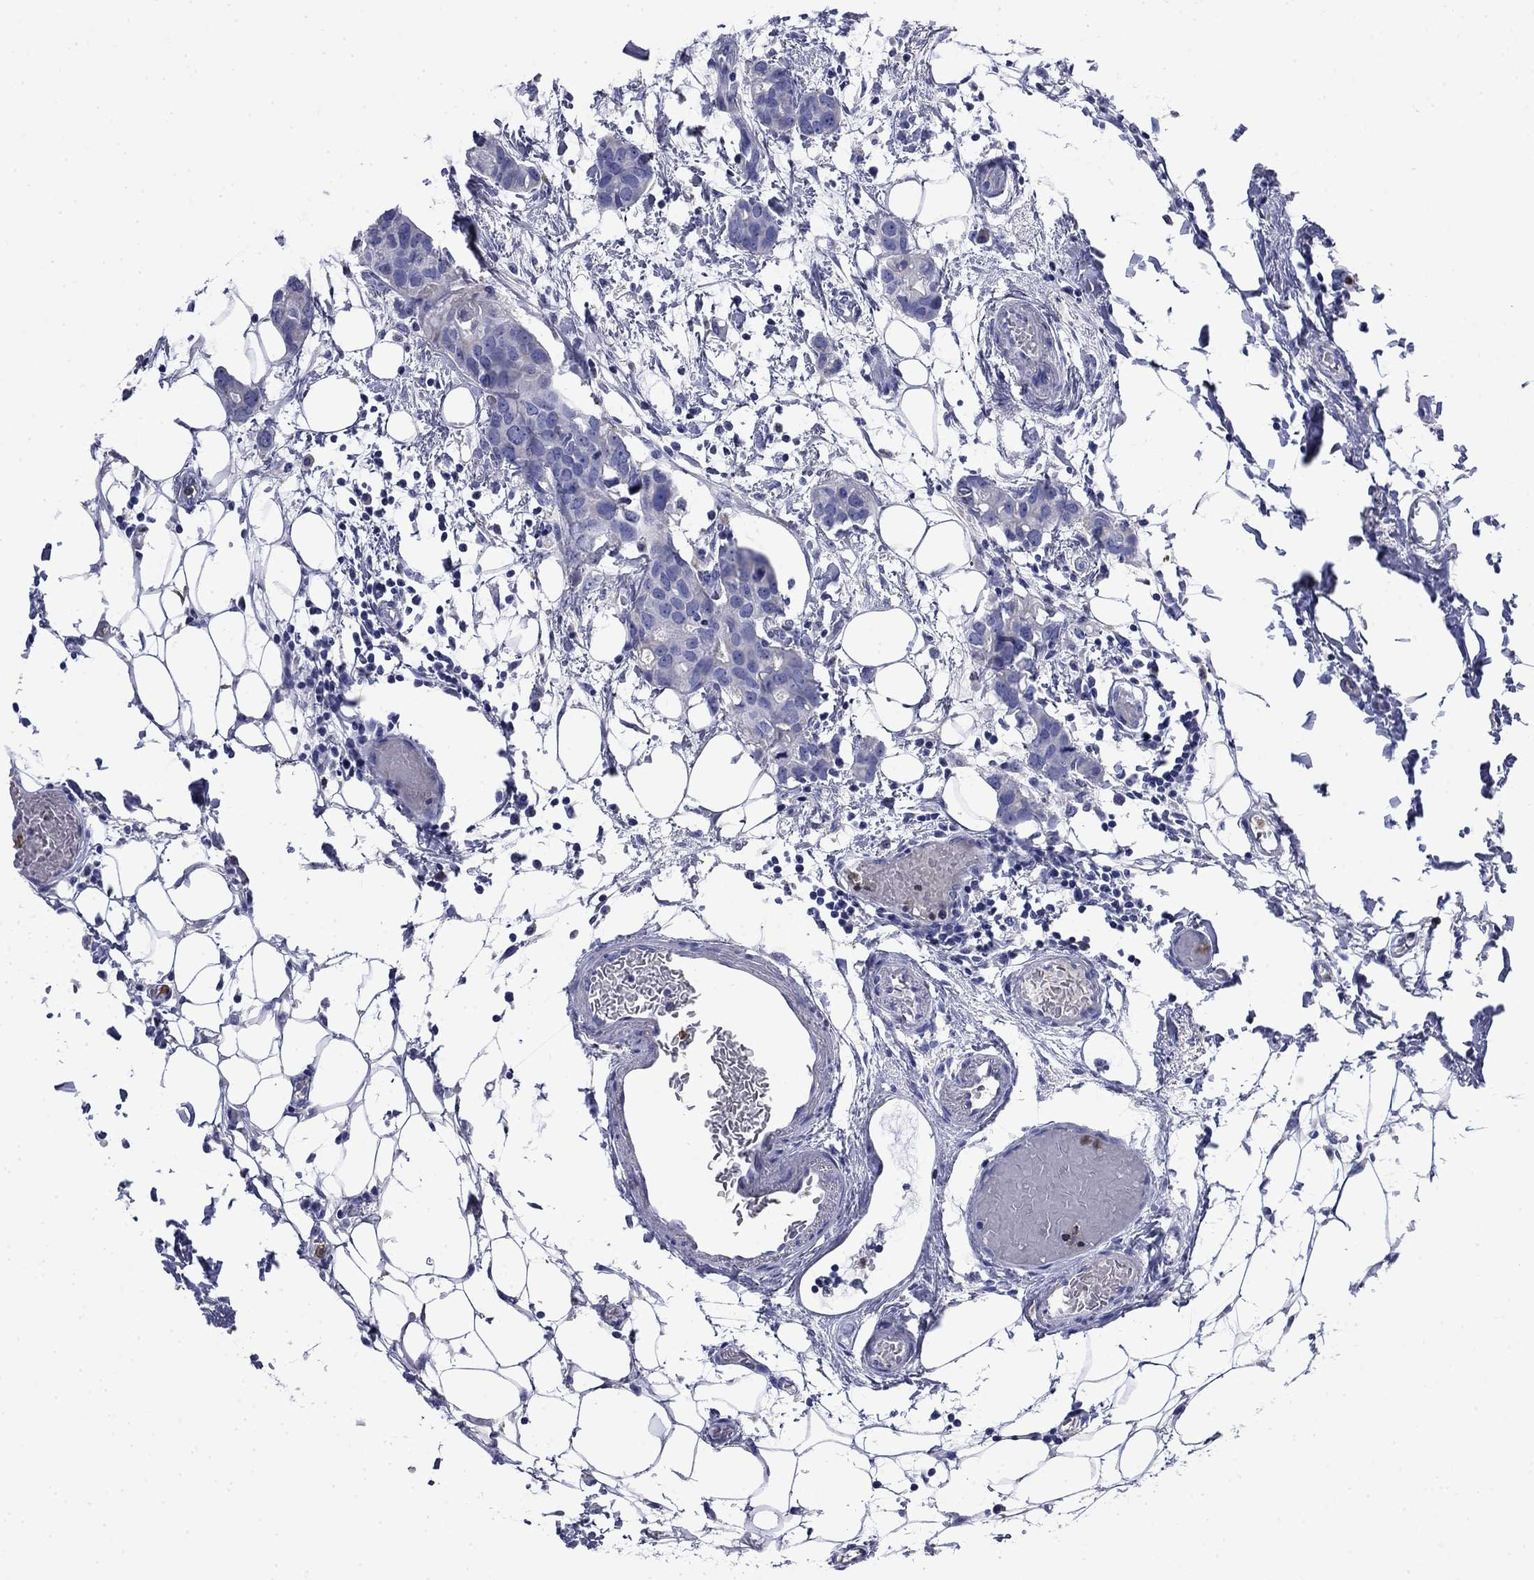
{"staining": {"intensity": "negative", "quantity": "none", "location": "none"}, "tissue": "breast cancer", "cell_type": "Tumor cells", "image_type": "cancer", "snomed": [{"axis": "morphology", "description": "Duct carcinoma"}, {"axis": "topography", "description": "Breast"}], "caption": "DAB (3,3'-diaminobenzidine) immunohistochemical staining of invasive ductal carcinoma (breast) reveals no significant staining in tumor cells.", "gene": "TFR2", "patient": {"sex": "female", "age": 83}}